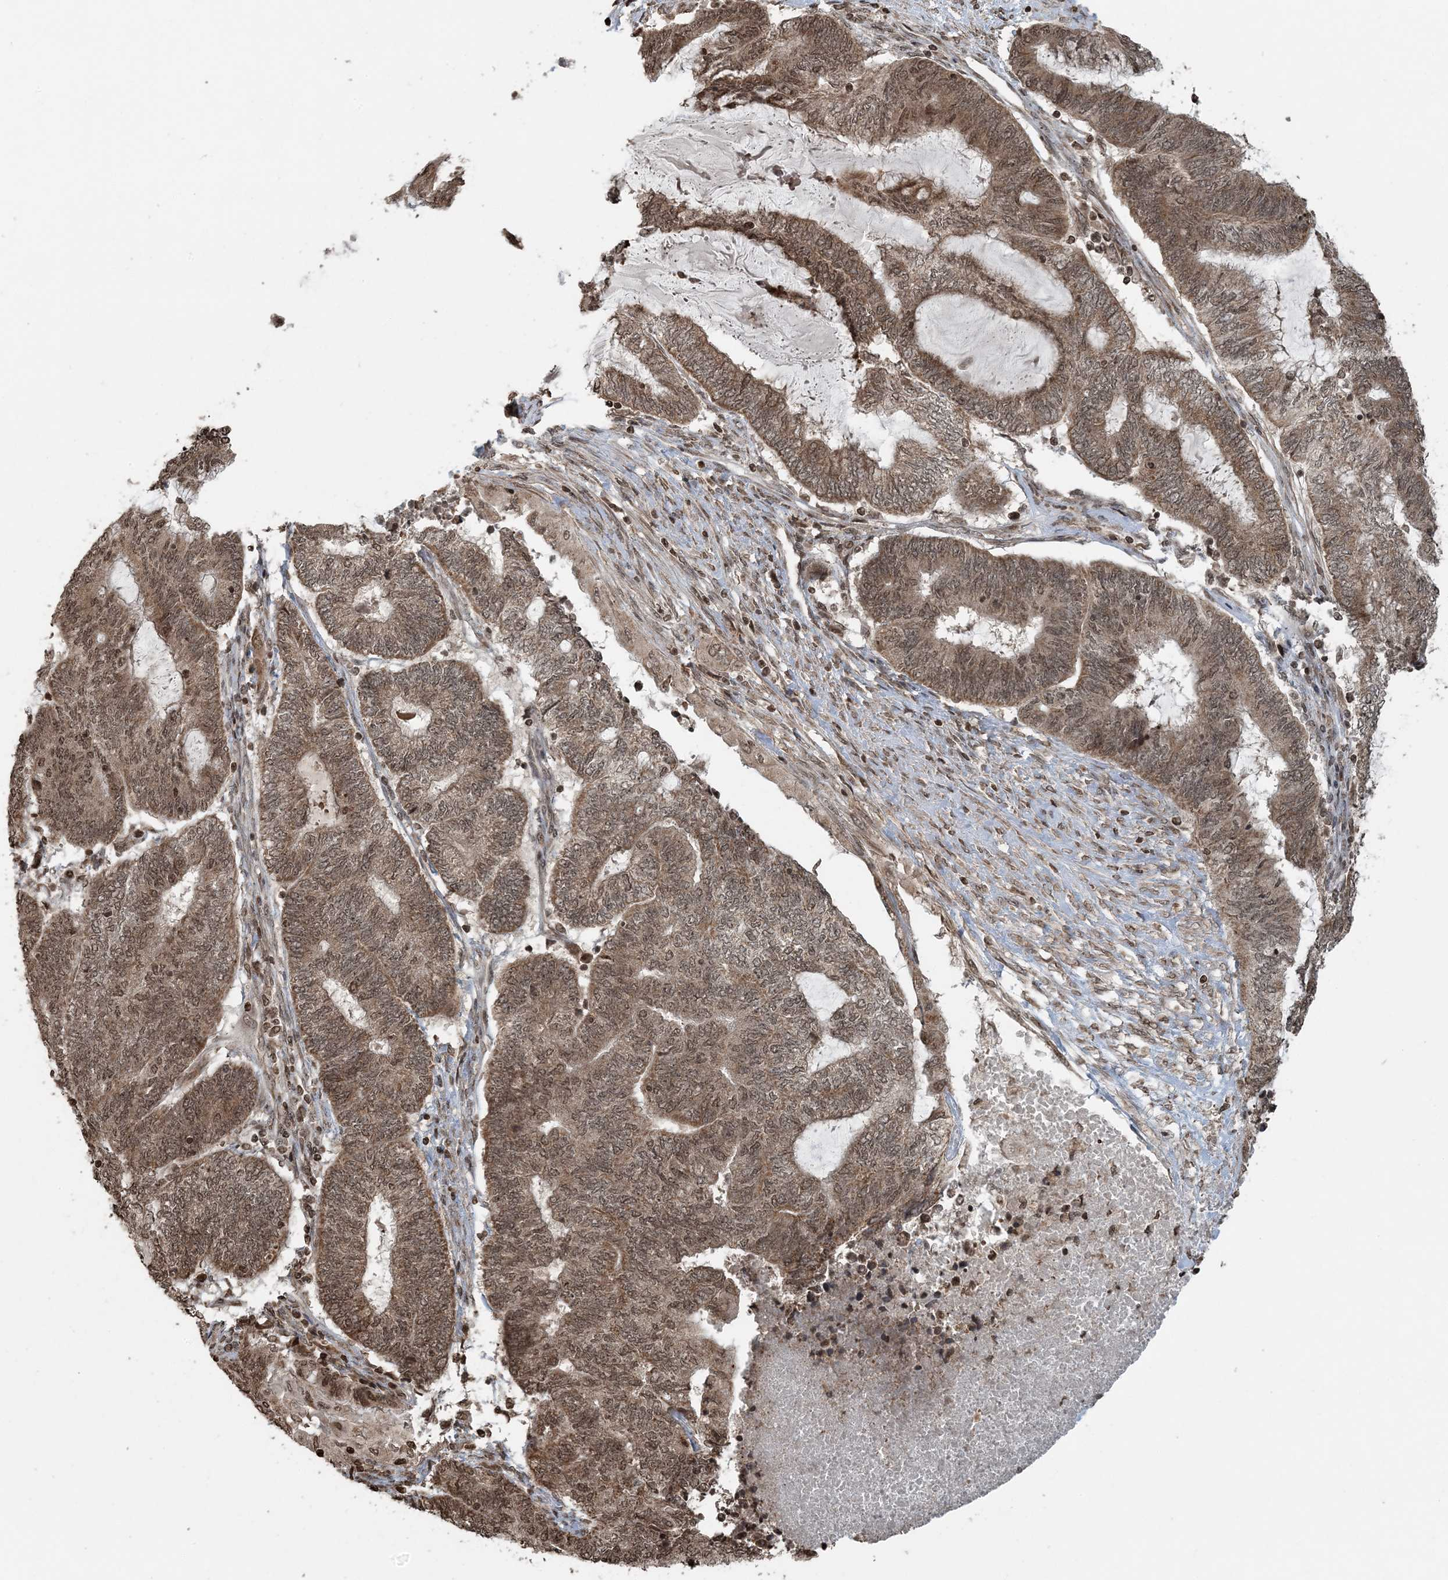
{"staining": {"intensity": "moderate", "quantity": ">75%", "location": "cytoplasmic/membranous,nuclear"}, "tissue": "endometrial cancer", "cell_type": "Tumor cells", "image_type": "cancer", "snomed": [{"axis": "morphology", "description": "Adenocarcinoma, NOS"}, {"axis": "topography", "description": "Uterus"}, {"axis": "topography", "description": "Endometrium"}], "caption": "The micrograph exhibits staining of endometrial cancer (adenocarcinoma), revealing moderate cytoplasmic/membranous and nuclear protein staining (brown color) within tumor cells.", "gene": "ZFAND2B", "patient": {"sex": "female", "age": 70}}